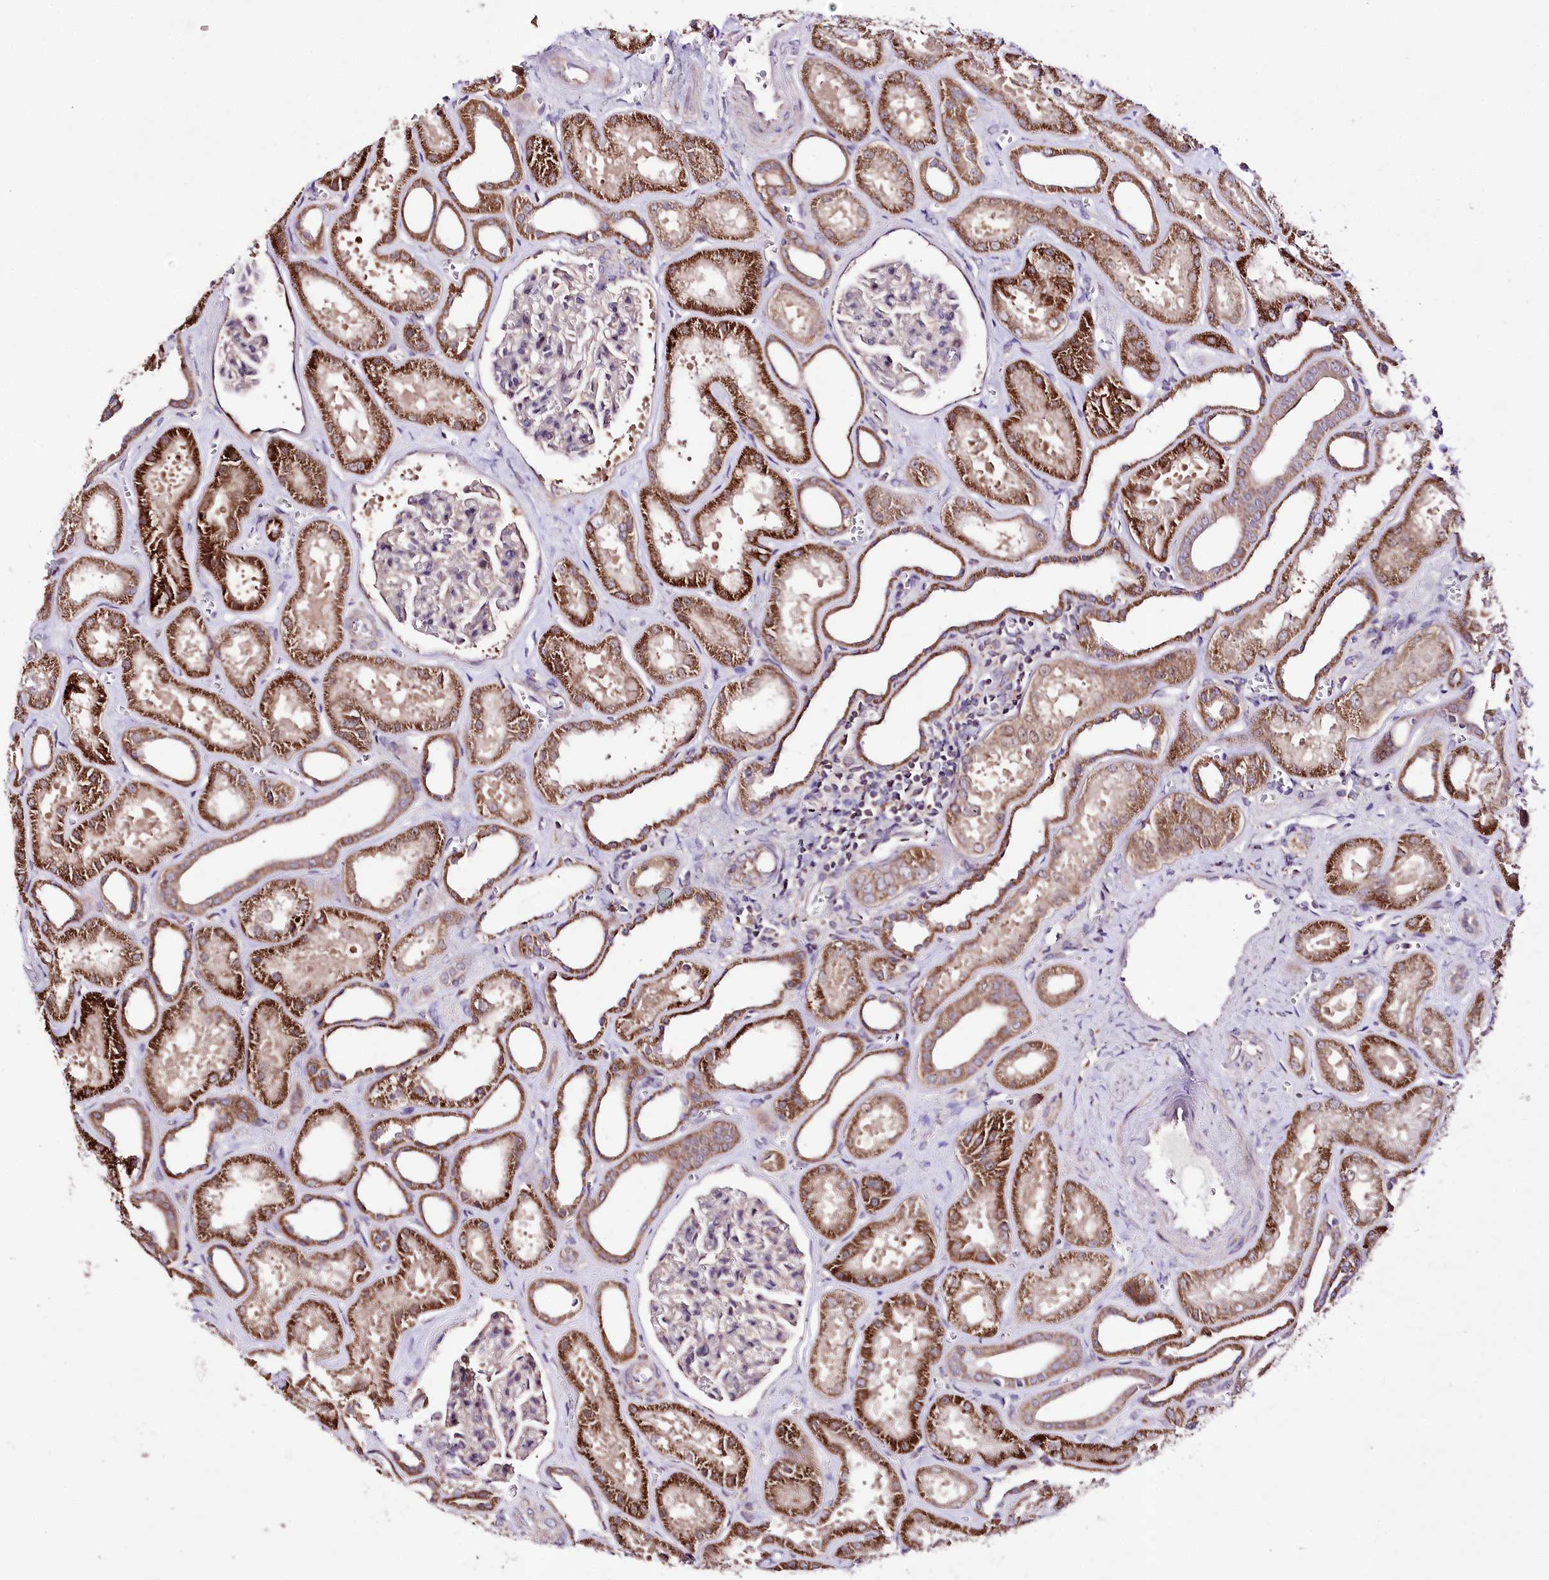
{"staining": {"intensity": "negative", "quantity": "none", "location": "none"}, "tissue": "kidney", "cell_type": "Cells in glomeruli", "image_type": "normal", "snomed": [{"axis": "morphology", "description": "Normal tissue, NOS"}, {"axis": "morphology", "description": "Adenocarcinoma, NOS"}, {"axis": "topography", "description": "Kidney"}], "caption": "This is an immunohistochemistry micrograph of benign kidney. There is no expression in cells in glomeruli.", "gene": "ATE1", "patient": {"sex": "female", "age": 68}}